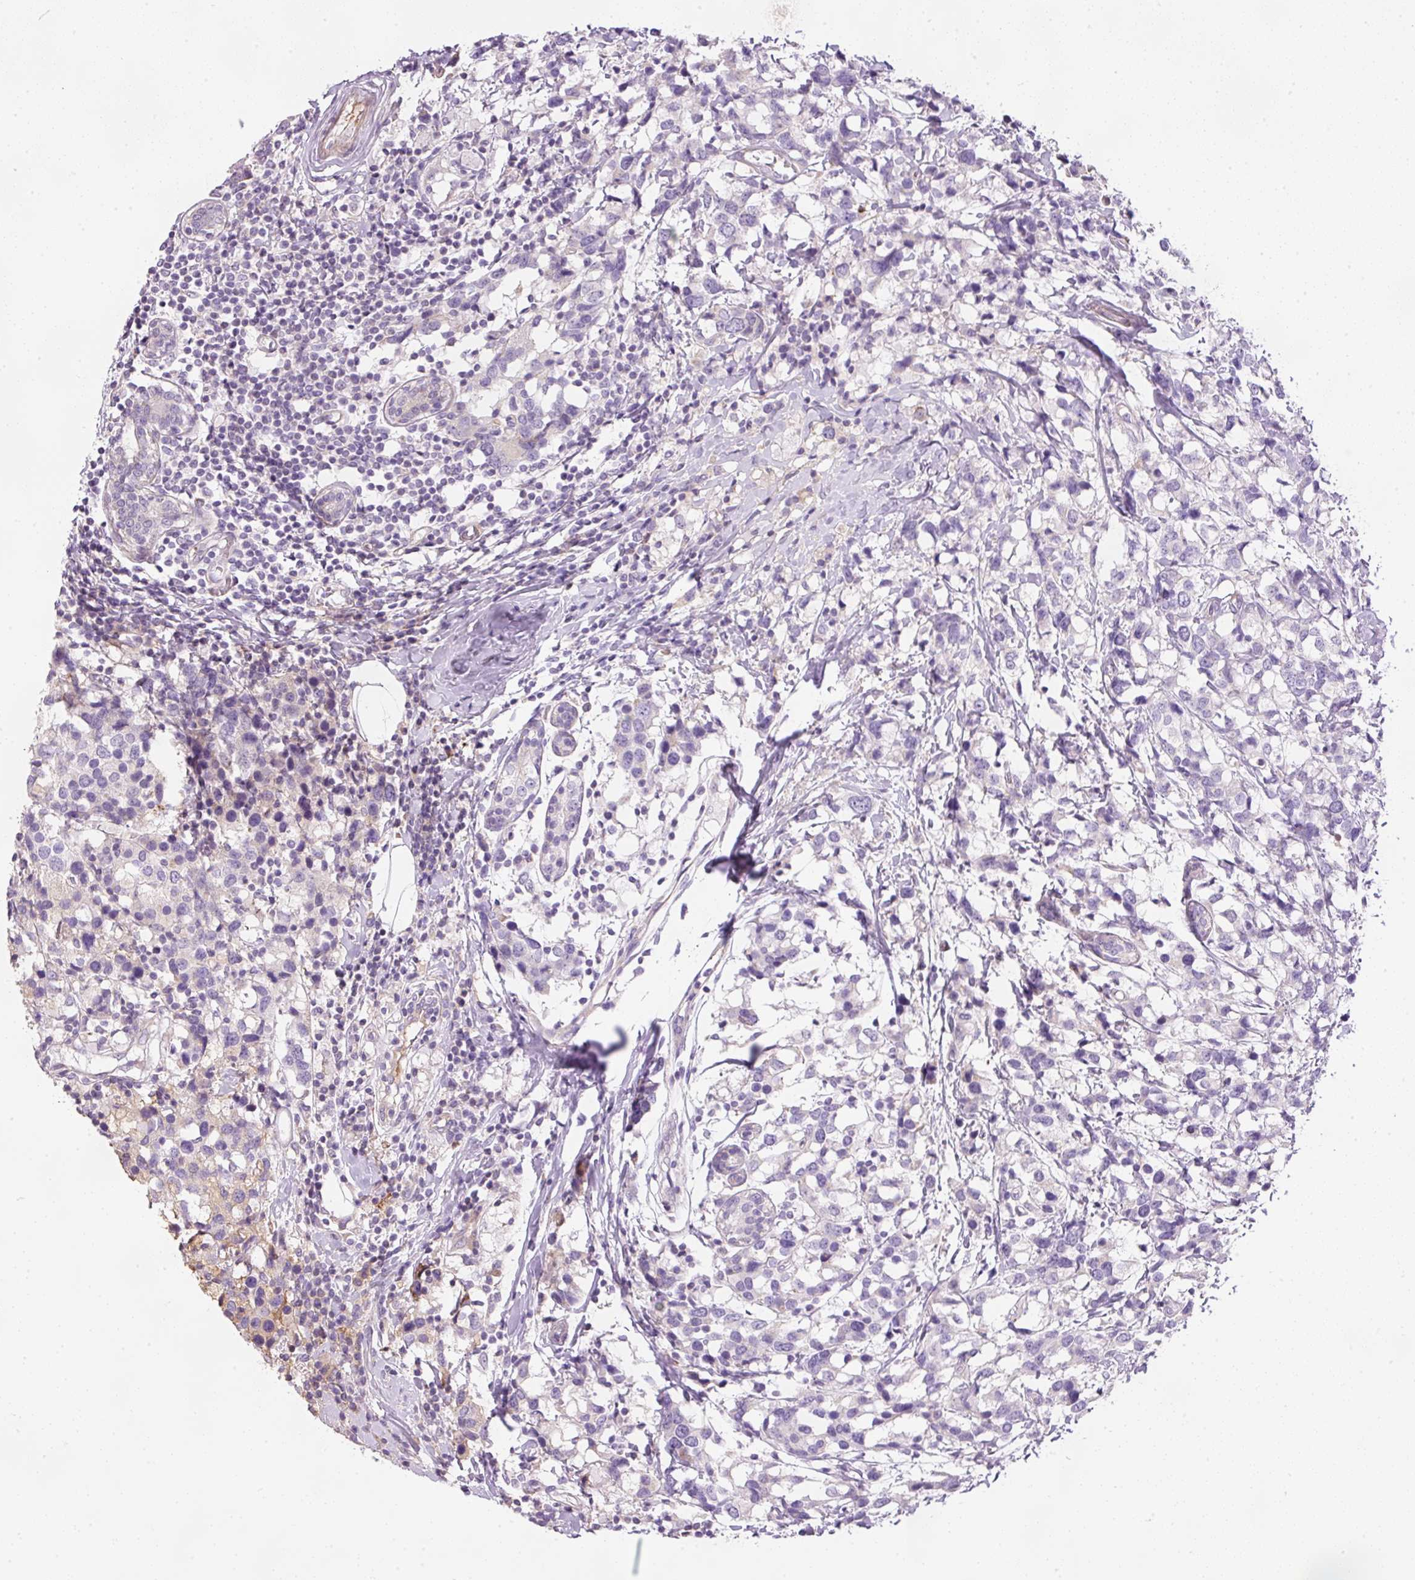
{"staining": {"intensity": "negative", "quantity": "none", "location": "none"}, "tissue": "breast cancer", "cell_type": "Tumor cells", "image_type": "cancer", "snomed": [{"axis": "morphology", "description": "Lobular carcinoma"}, {"axis": "topography", "description": "Breast"}], "caption": "Histopathology image shows no significant protein expression in tumor cells of breast cancer (lobular carcinoma).", "gene": "KPNA5", "patient": {"sex": "female", "age": 59}}